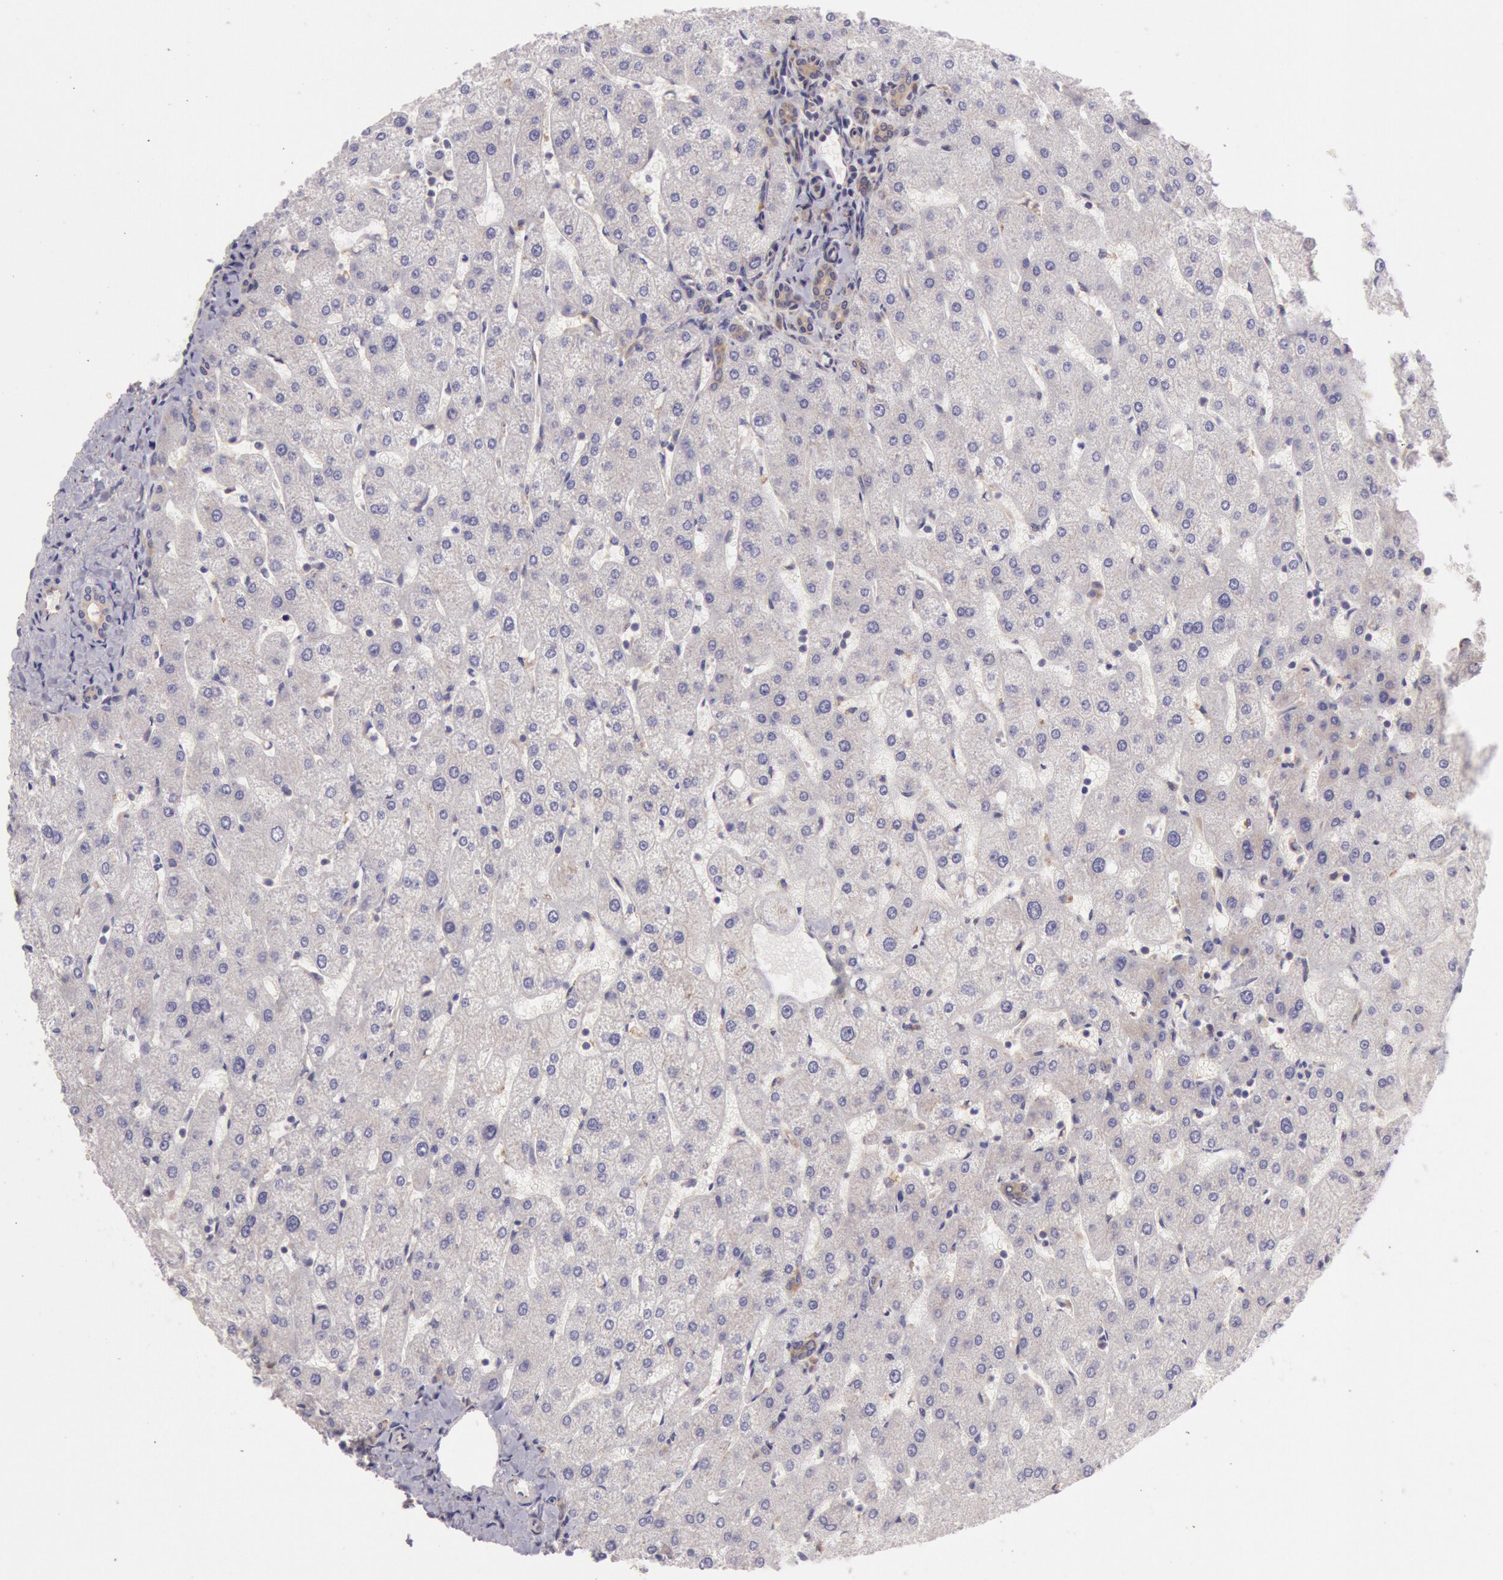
{"staining": {"intensity": "weak", "quantity": ">75%", "location": "cytoplasmic/membranous"}, "tissue": "liver", "cell_type": "Cholangiocytes", "image_type": "normal", "snomed": [{"axis": "morphology", "description": "Normal tissue, NOS"}, {"axis": "topography", "description": "Liver"}], "caption": "IHC of unremarkable liver displays low levels of weak cytoplasmic/membranous positivity in about >75% of cholangiocytes.", "gene": "CHUK", "patient": {"sex": "male", "age": 67}}